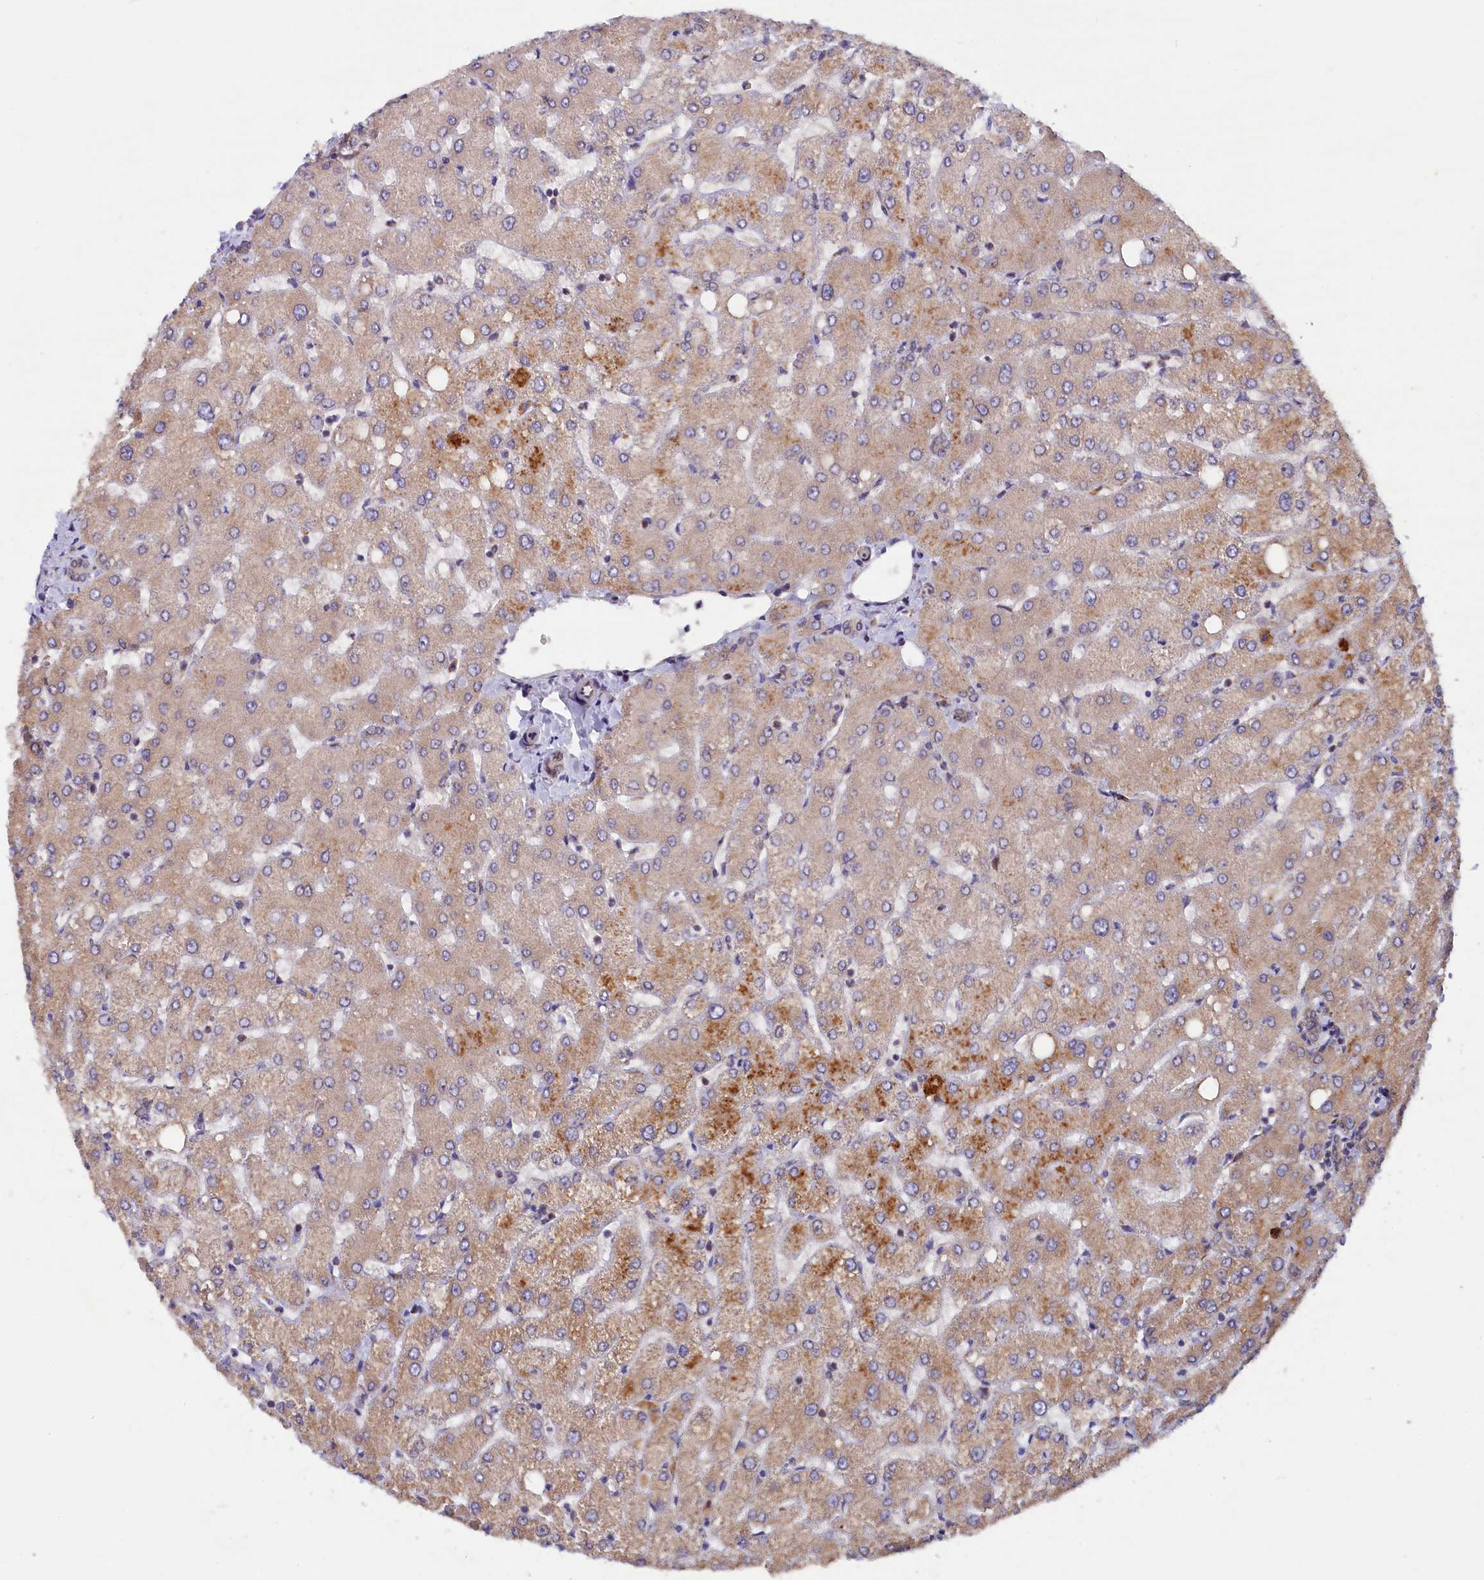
{"staining": {"intensity": "negative", "quantity": "none", "location": "none"}, "tissue": "liver", "cell_type": "Cholangiocytes", "image_type": "normal", "snomed": [{"axis": "morphology", "description": "Normal tissue, NOS"}, {"axis": "topography", "description": "Liver"}], "caption": "IHC of unremarkable human liver displays no expression in cholangiocytes. The staining is performed using DAB (3,3'-diaminobenzidine) brown chromogen with nuclei counter-stained in using hematoxylin.", "gene": "JPT2", "patient": {"sex": "female", "age": 54}}